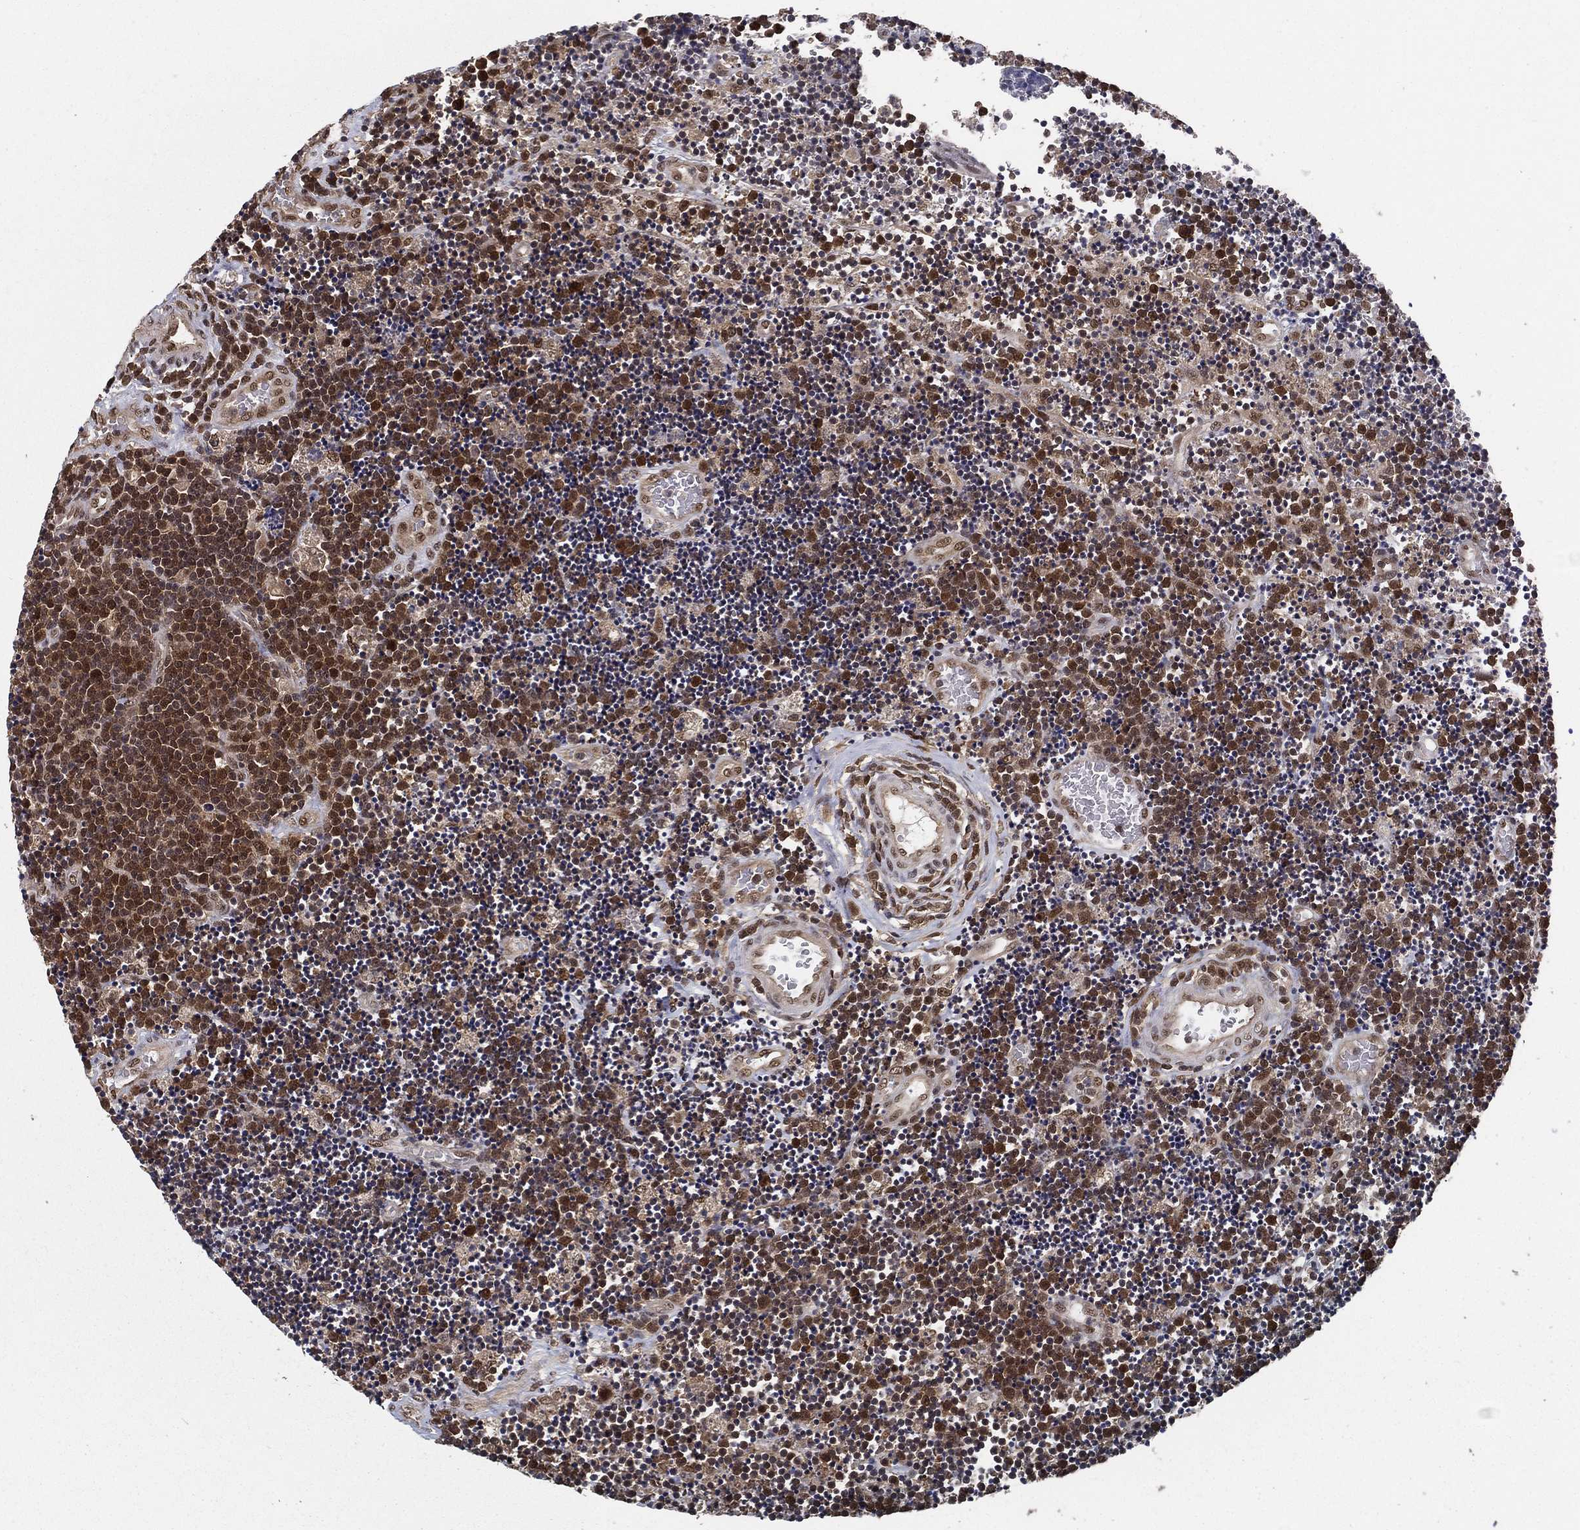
{"staining": {"intensity": "moderate", "quantity": "25%-75%", "location": "nuclear"}, "tissue": "lymphoma", "cell_type": "Tumor cells", "image_type": "cancer", "snomed": [{"axis": "morphology", "description": "Malignant lymphoma, non-Hodgkin's type, Low grade"}, {"axis": "topography", "description": "Brain"}], "caption": "Lymphoma stained for a protein (brown) shows moderate nuclear positive expression in about 25%-75% of tumor cells.", "gene": "CARM1", "patient": {"sex": "female", "age": 66}}